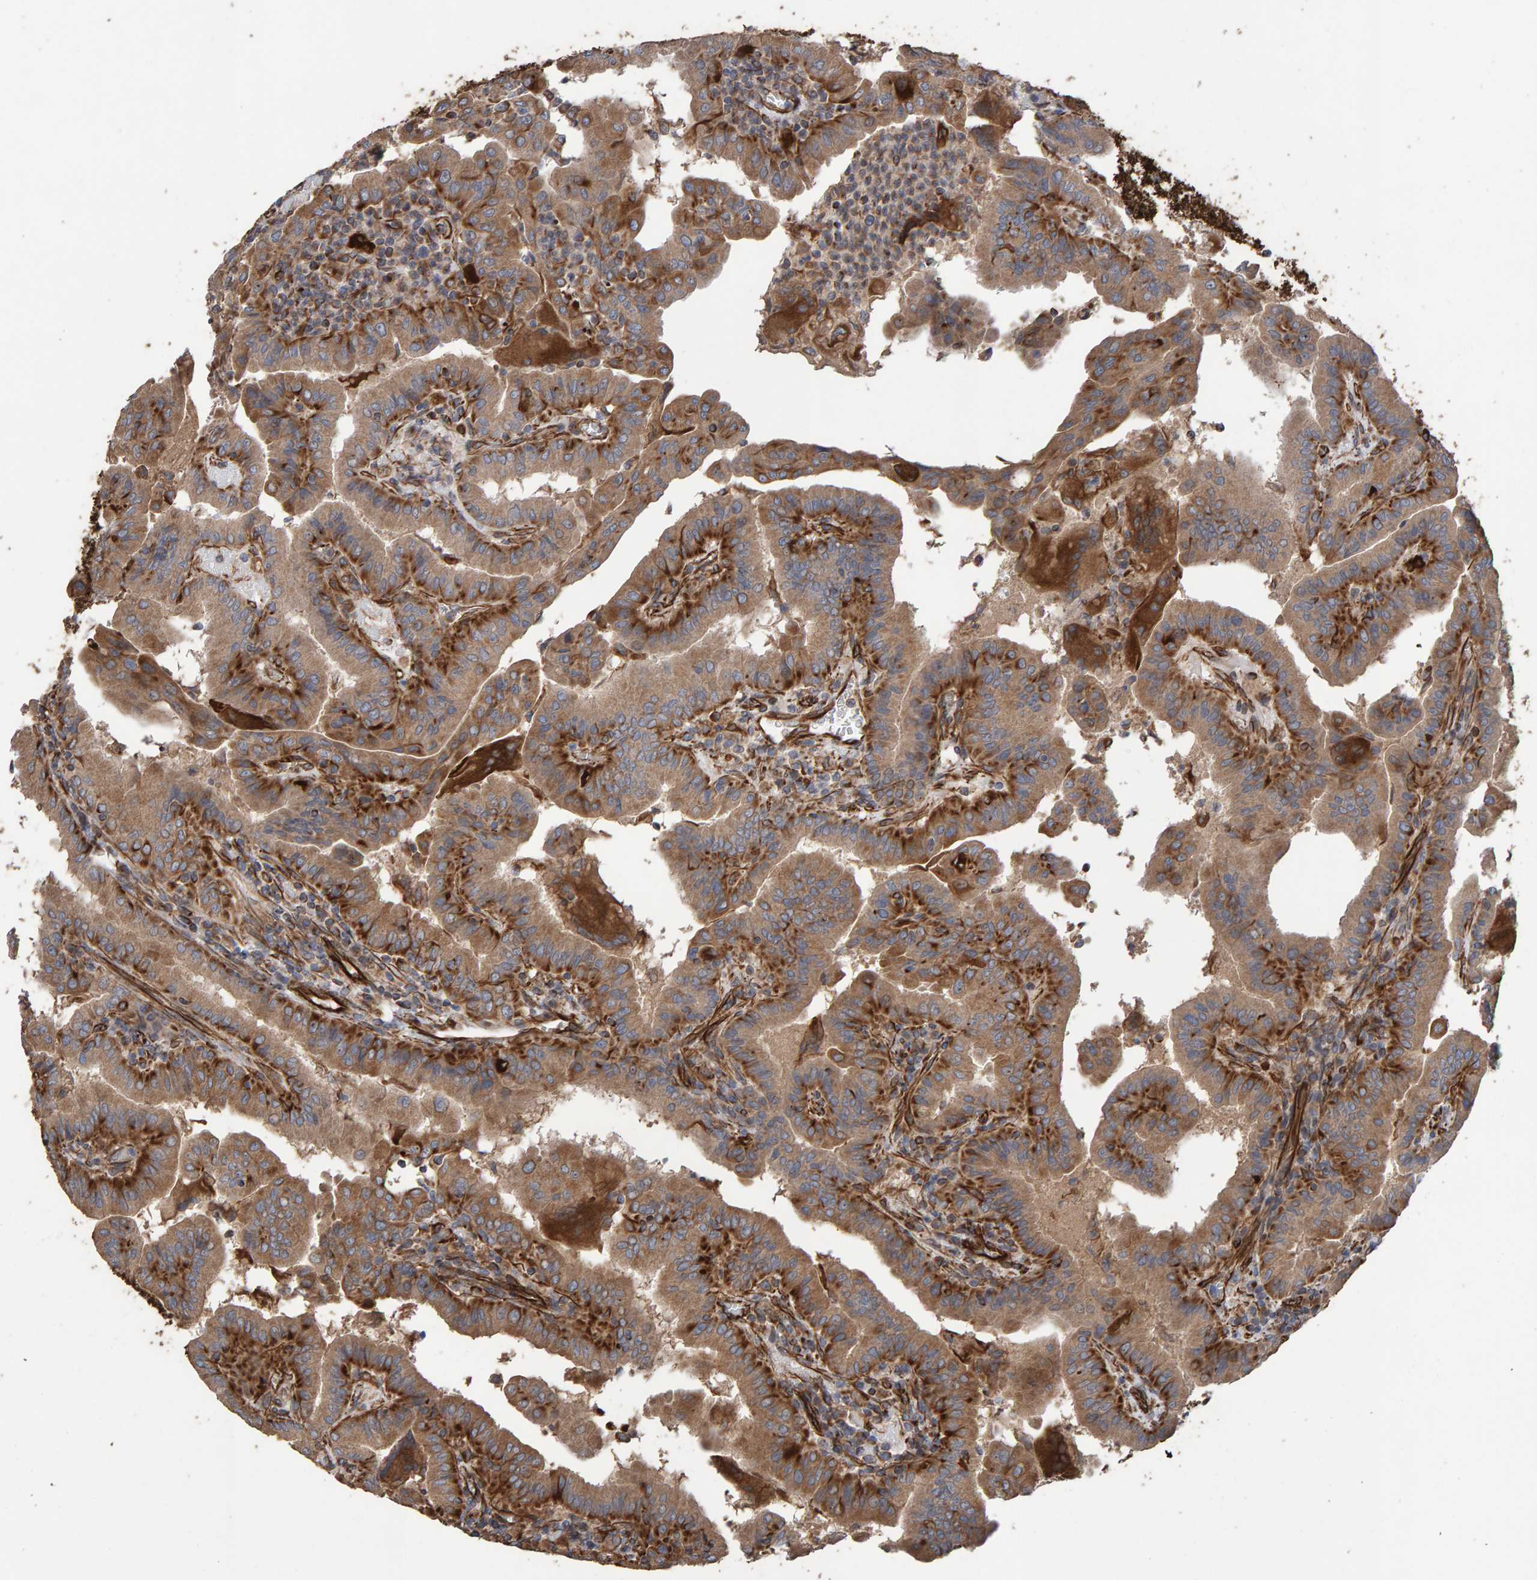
{"staining": {"intensity": "moderate", "quantity": ">75%", "location": "cytoplasmic/membranous"}, "tissue": "thyroid cancer", "cell_type": "Tumor cells", "image_type": "cancer", "snomed": [{"axis": "morphology", "description": "Papillary adenocarcinoma, NOS"}, {"axis": "topography", "description": "Thyroid gland"}], "caption": "Tumor cells reveal medium levels of moderate cytoplasmic/membranous expression in approximately >75% of cells in thyroid cancer (papillary adenocarcinoma). (Brightfield microscopy of DAB IHC at high magnification).", "gene": "ZNF347", "patient": {"sex": "male", "age": 33}}